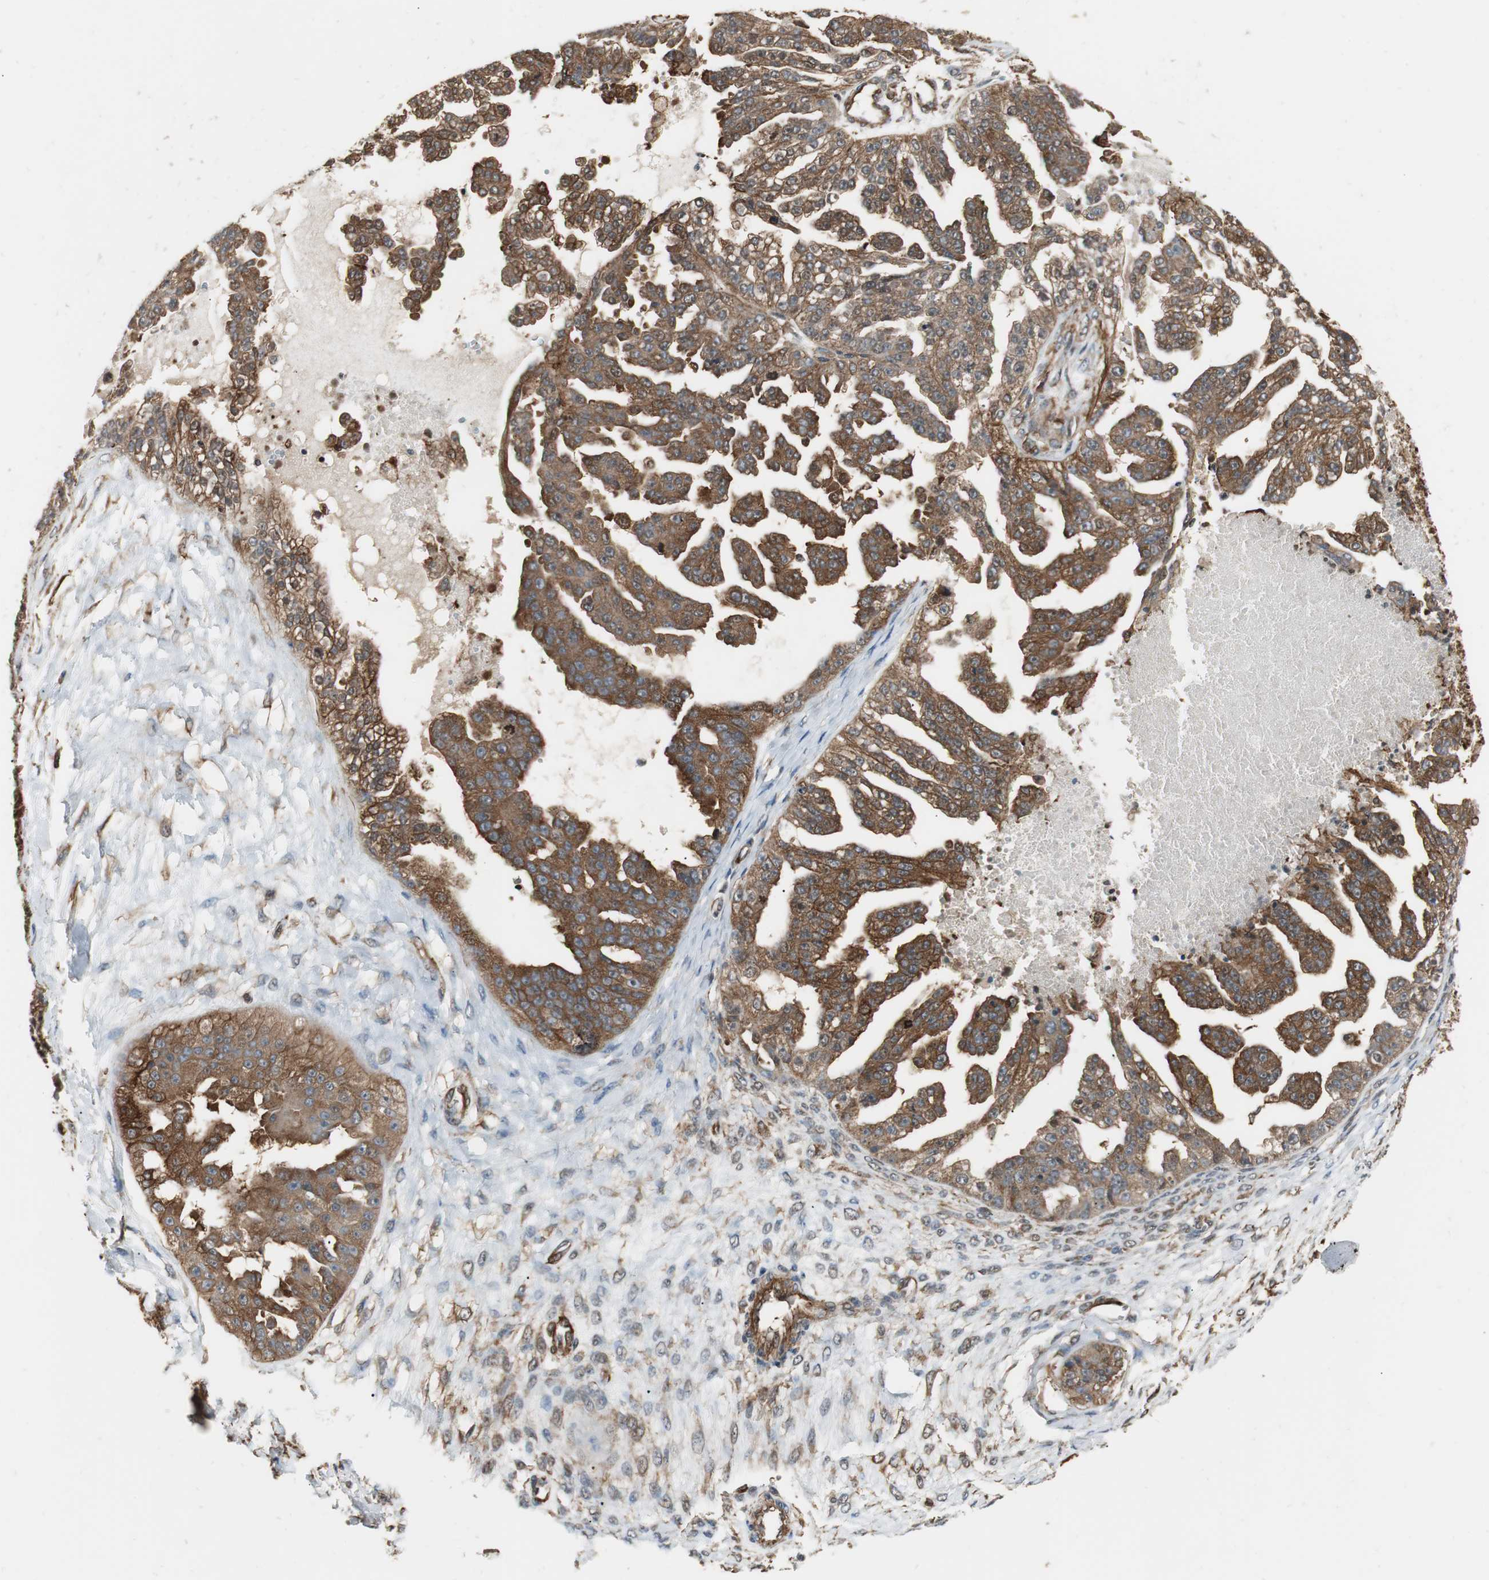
{"staining": {"intensity": "strong", "quantity": ">75%", "location": "cytoplasmic/membranous"}, "tissue": "ovarian cancer", "cell_type": "Tumor cells", "image_type": "cancer", "snomed": [{"axis": "morphology", "description": "Carcinoma, NOS"}, {"axis": "topography", "description": "Soft tissue"}, {"axis": "topography", "description": "Ovary"}], "caption": "Brown immunohistochemical staining in human carcinoma (ovarian) displays strong cytoplasmic/membranous staining in approximately >75% of tumor cells. Using DAB (3,3'-diaminobenzidine) (brown) and hematoxylin (blue) stains, captured at high magnification using brightfield microscopy.", "gene": "PTPN11", "patient": {"sex": "female", "age": 54}}